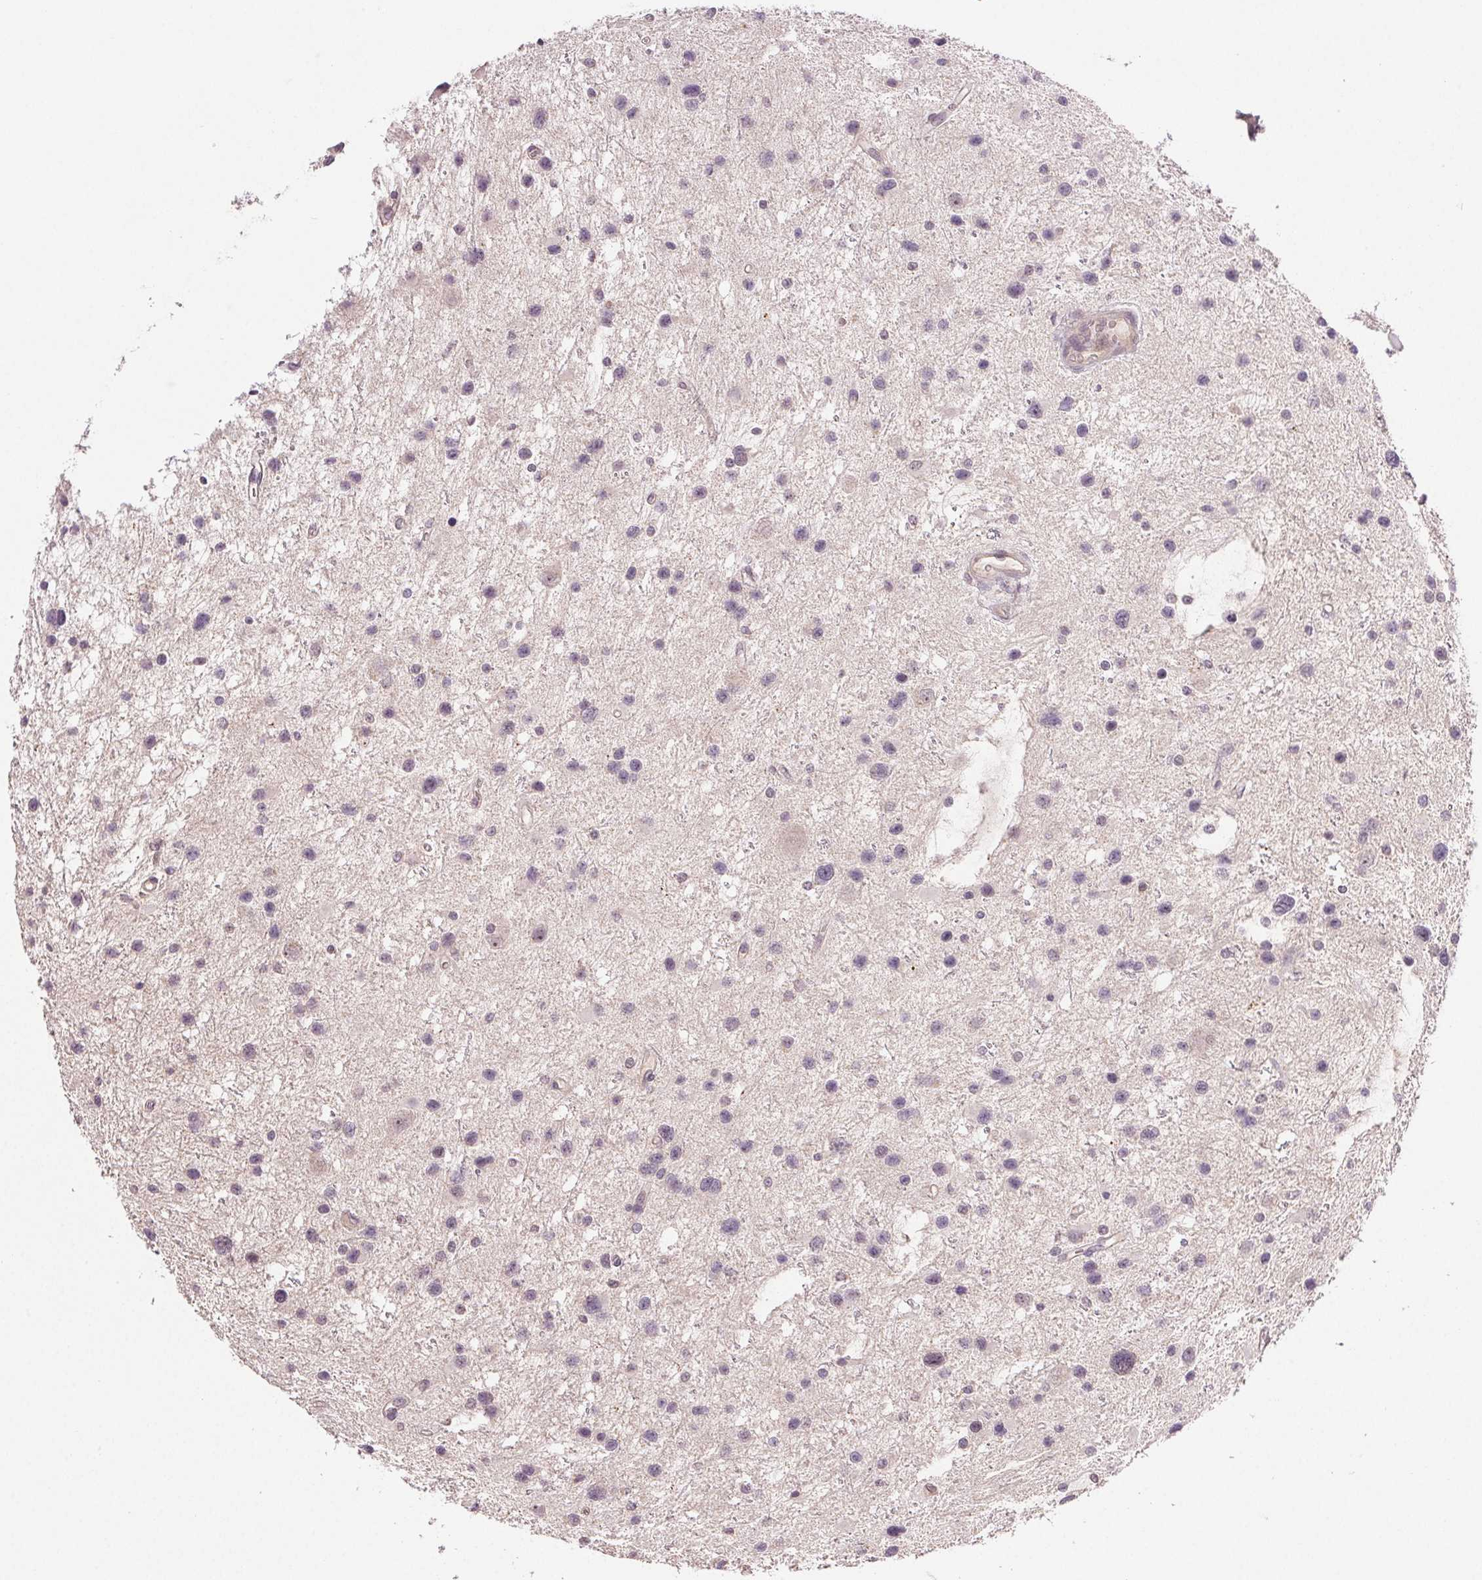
{"staining": {"intensity": "negative", "quantity": "none", "location": "none"}, "tissue": "glioma", "cell_type": "Tumor cells", "image_type": "cancer", "snomed": [{"axis": "morphology", "description": "Glioma, malignant, Low grade"}, {"axis": "topography", "description": "Brain"}], "caption": "IHC photomicrograph of human glioma stained for a protein (brown), which reveals no positivity in tumor cells.", "gene": "TMEM253", "patient": {"sex": "female", "age": 32}}